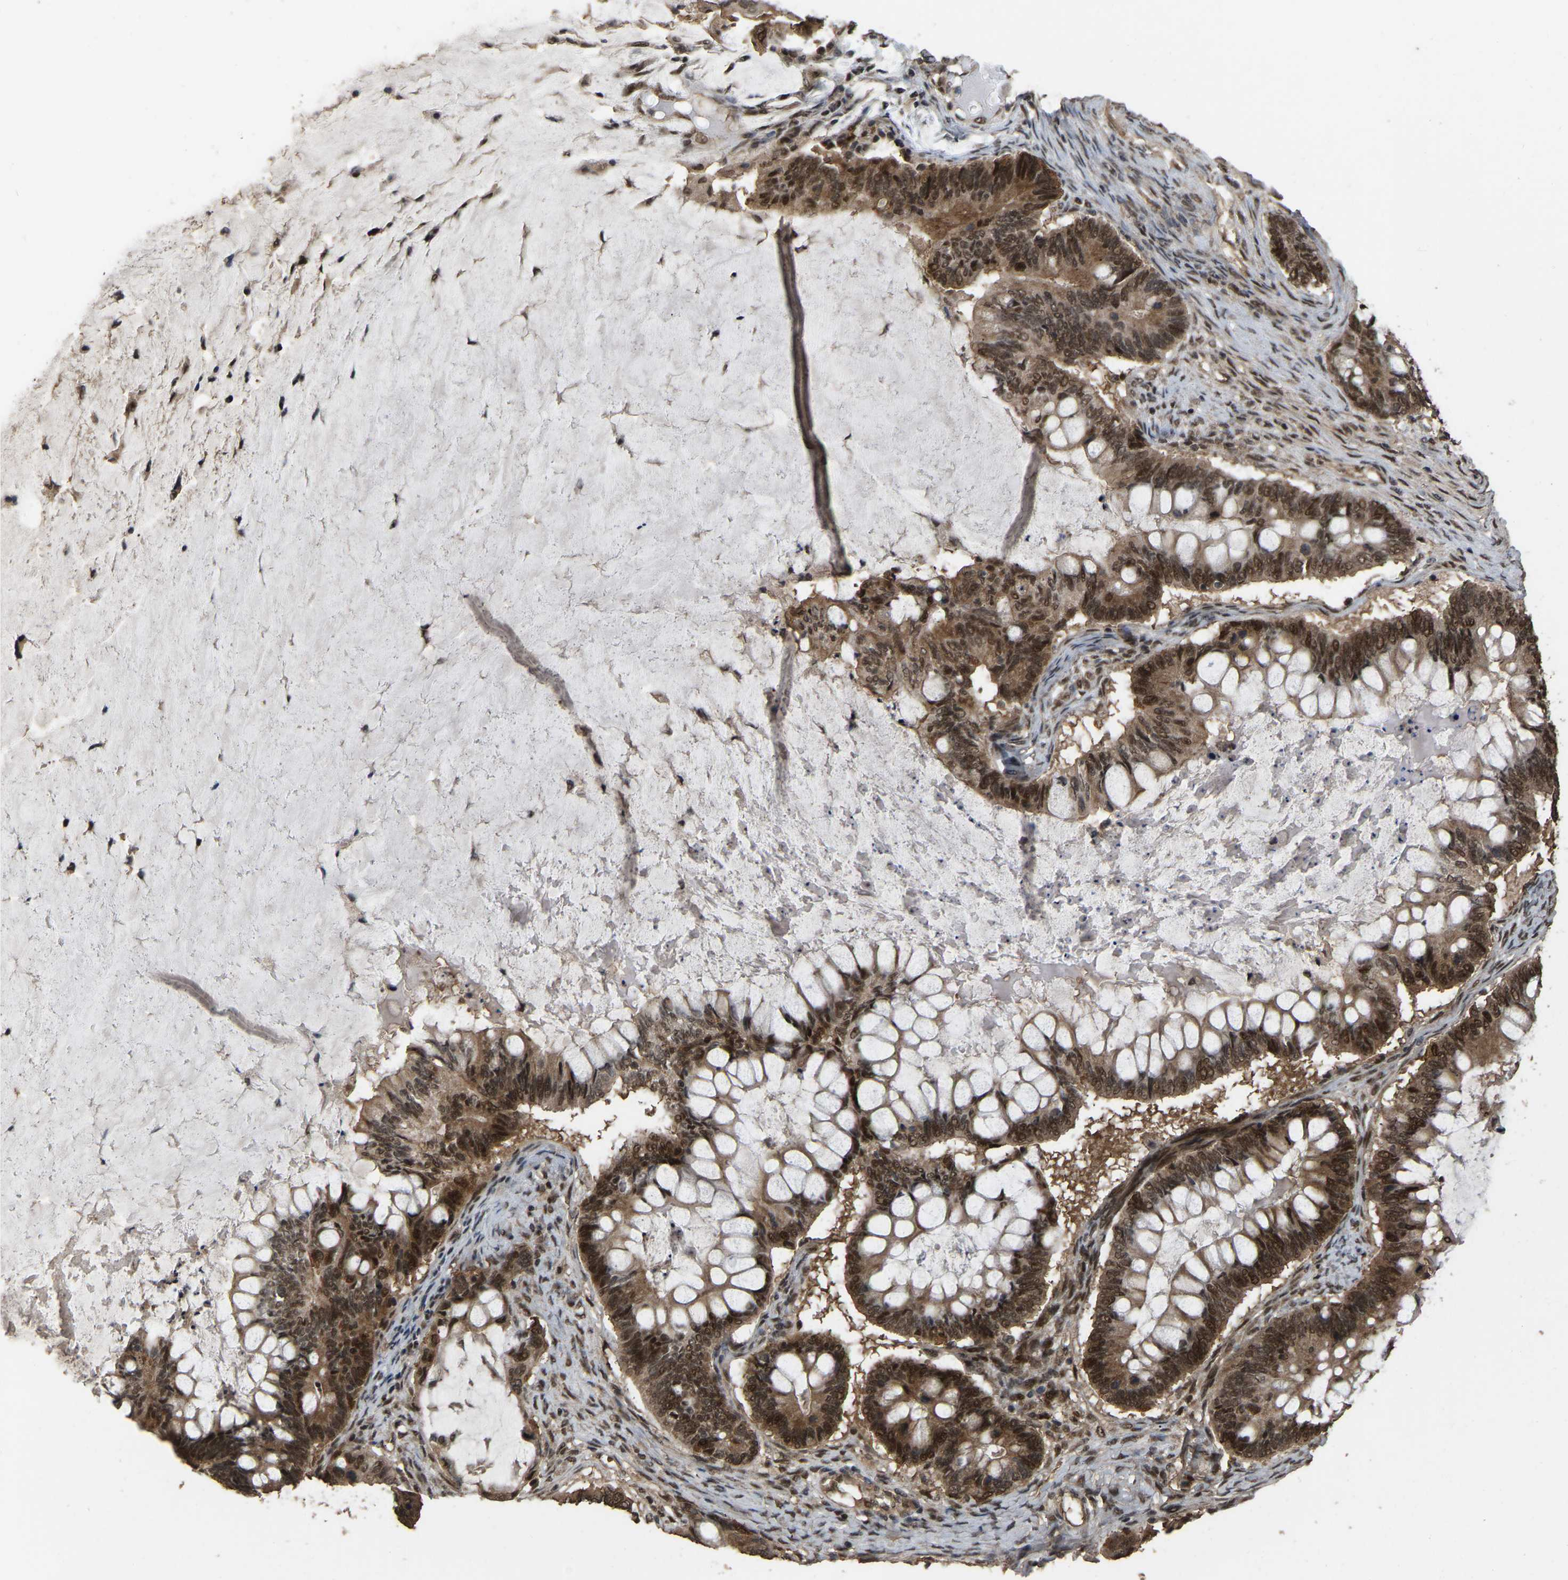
{"staining": {"intensity": "moderate", "quantity": ">75%", "location": "cytoplasmic/membranous,nuclear"}, "tissue": "ovarian cancer", "cell_type": "Tumor cells", "image_type": "cancer", "snomed": [{"axis": "morphology", "description": "Cystadenocarcinoma, mucinous, NOS"}, {"axis": "topography", "description": "Ovary"}], "caption": "Approximately >75% of tumor cells in human ovarian mucinous cystadenocarcinoma demonstrate moderate cytoplasmic/membranous and nuclear protein positivity as visualized by brown immunohistochemical staining.", "gene": "ARHGAP23", "patient": {"sex": "female", "age": 61}}